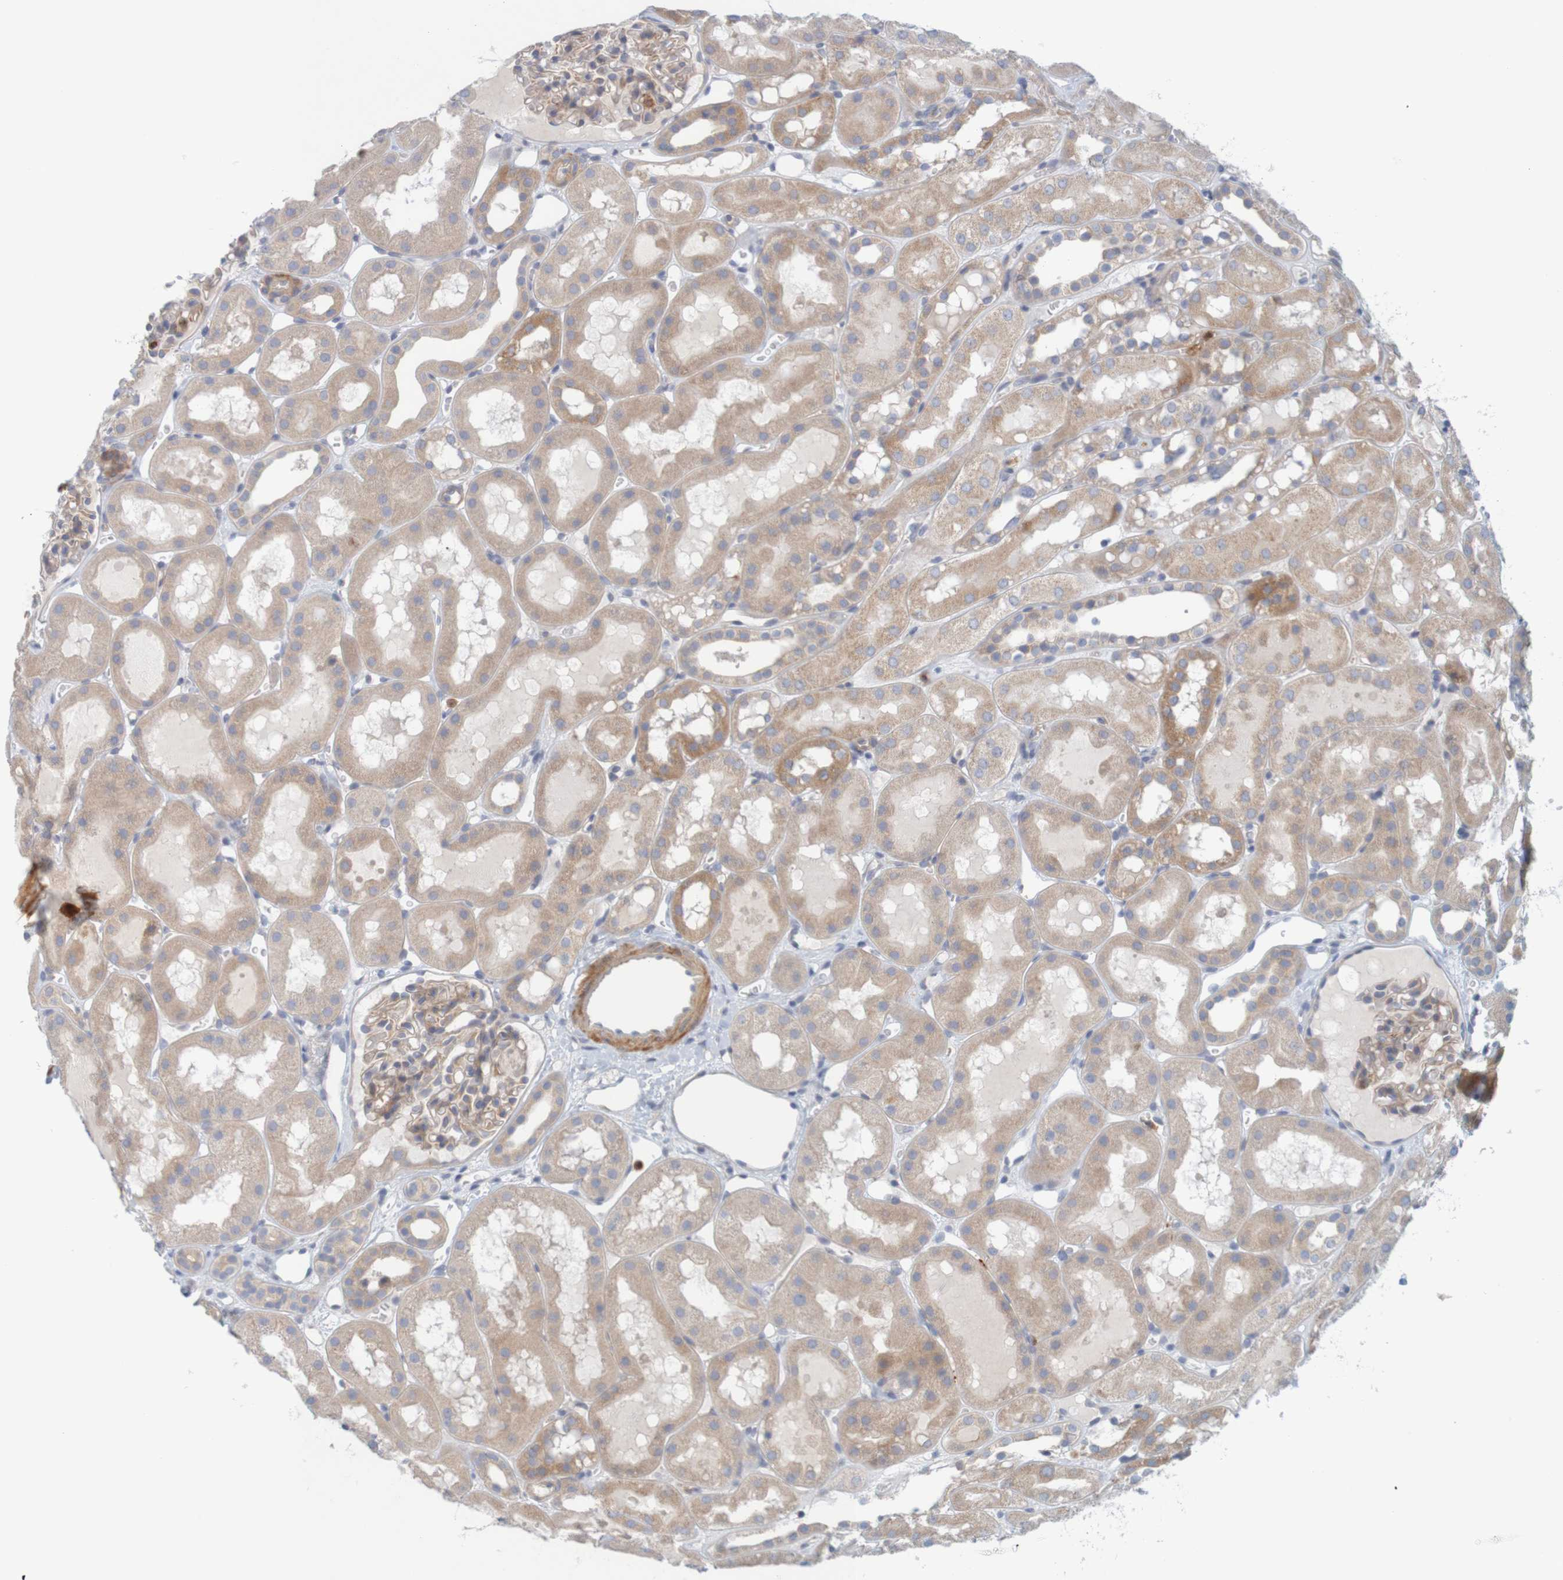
{"staining": {"intensity": "weak", "quantity": ">75%", "location": "cytoplasmic/membranous"}, "tissue": "kidney", "cell_type": "Cells in glomeruli", "image_type": "normal", "snomed": [{"axis": "morphology", "description": "Normal tissue, NOS"}, {"axis": "topography", "description": "Kidney"}, {"axis": "topography", "description": "Urinary bladder"}], "caption": "Immunohistochemistry (IHC) histopathology image of unremarkable kidney stained for a protein (brown), which exhibits low levels of weak cytoplasmic/membranous positivity in approximately >75% of cells in glomeruli.", "gene": "KRT23", "patient": {"sex": "male", "age": 16}}